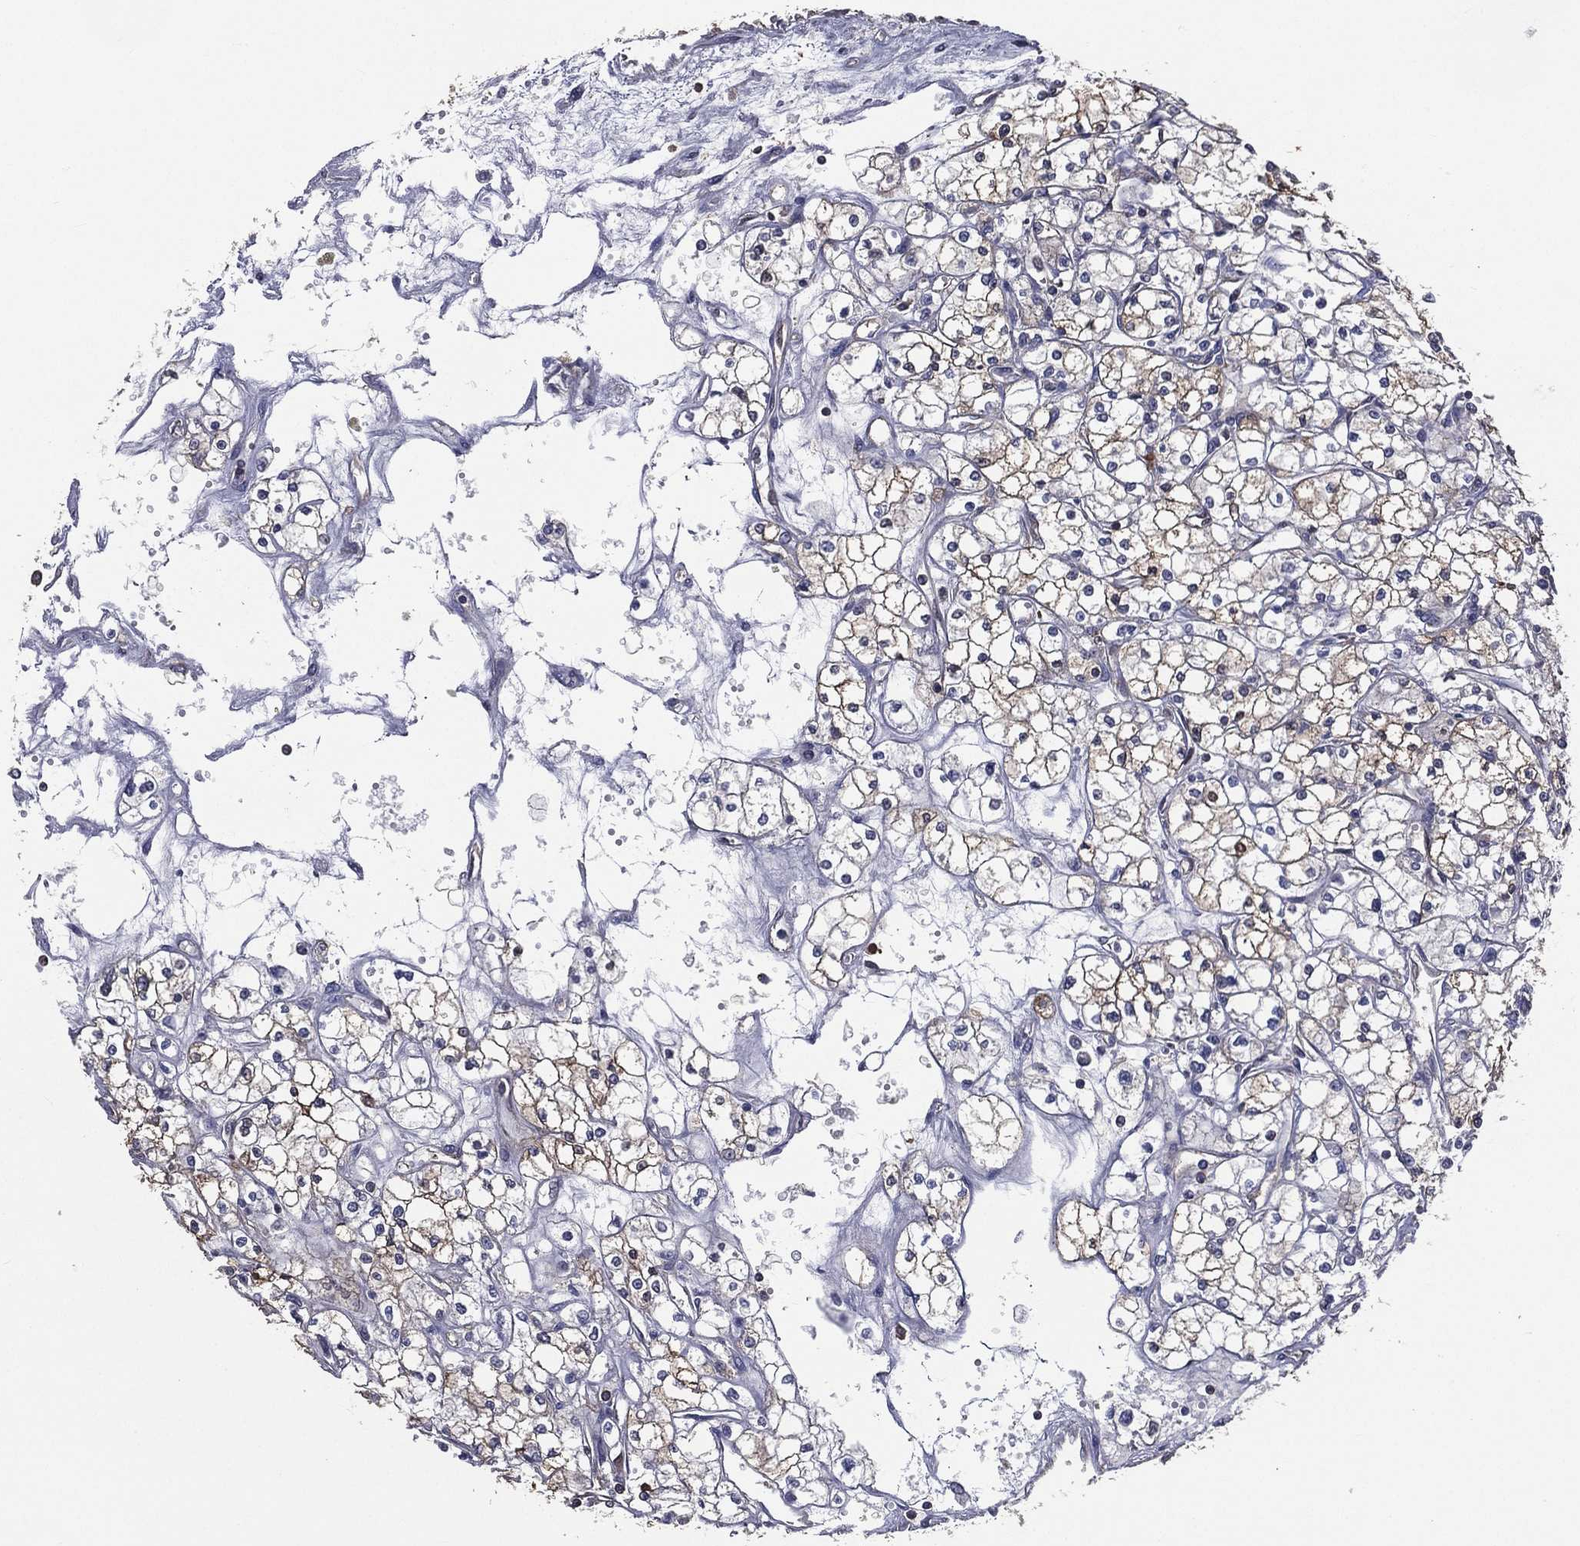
{"staining": {"intensity": "weak", "quantity": "<25%", "location": "cytoplasmic/membranous"}, "tissue": "renal cancer", "cell_type": "Tumor cells", "image_type": "cancer", "snomed": [{"axis": "morphology", "description": "Adenocarcinoma, NOS"}, {"axis": "topography", "description": "Kidney"}], "caption": "Photomicrograph shows no protein expression in tumor cells of renal cancer (adenocarcinoma) tissue.", "gene": "SARS1", "patient": {"sex": "male", "age": 67}}